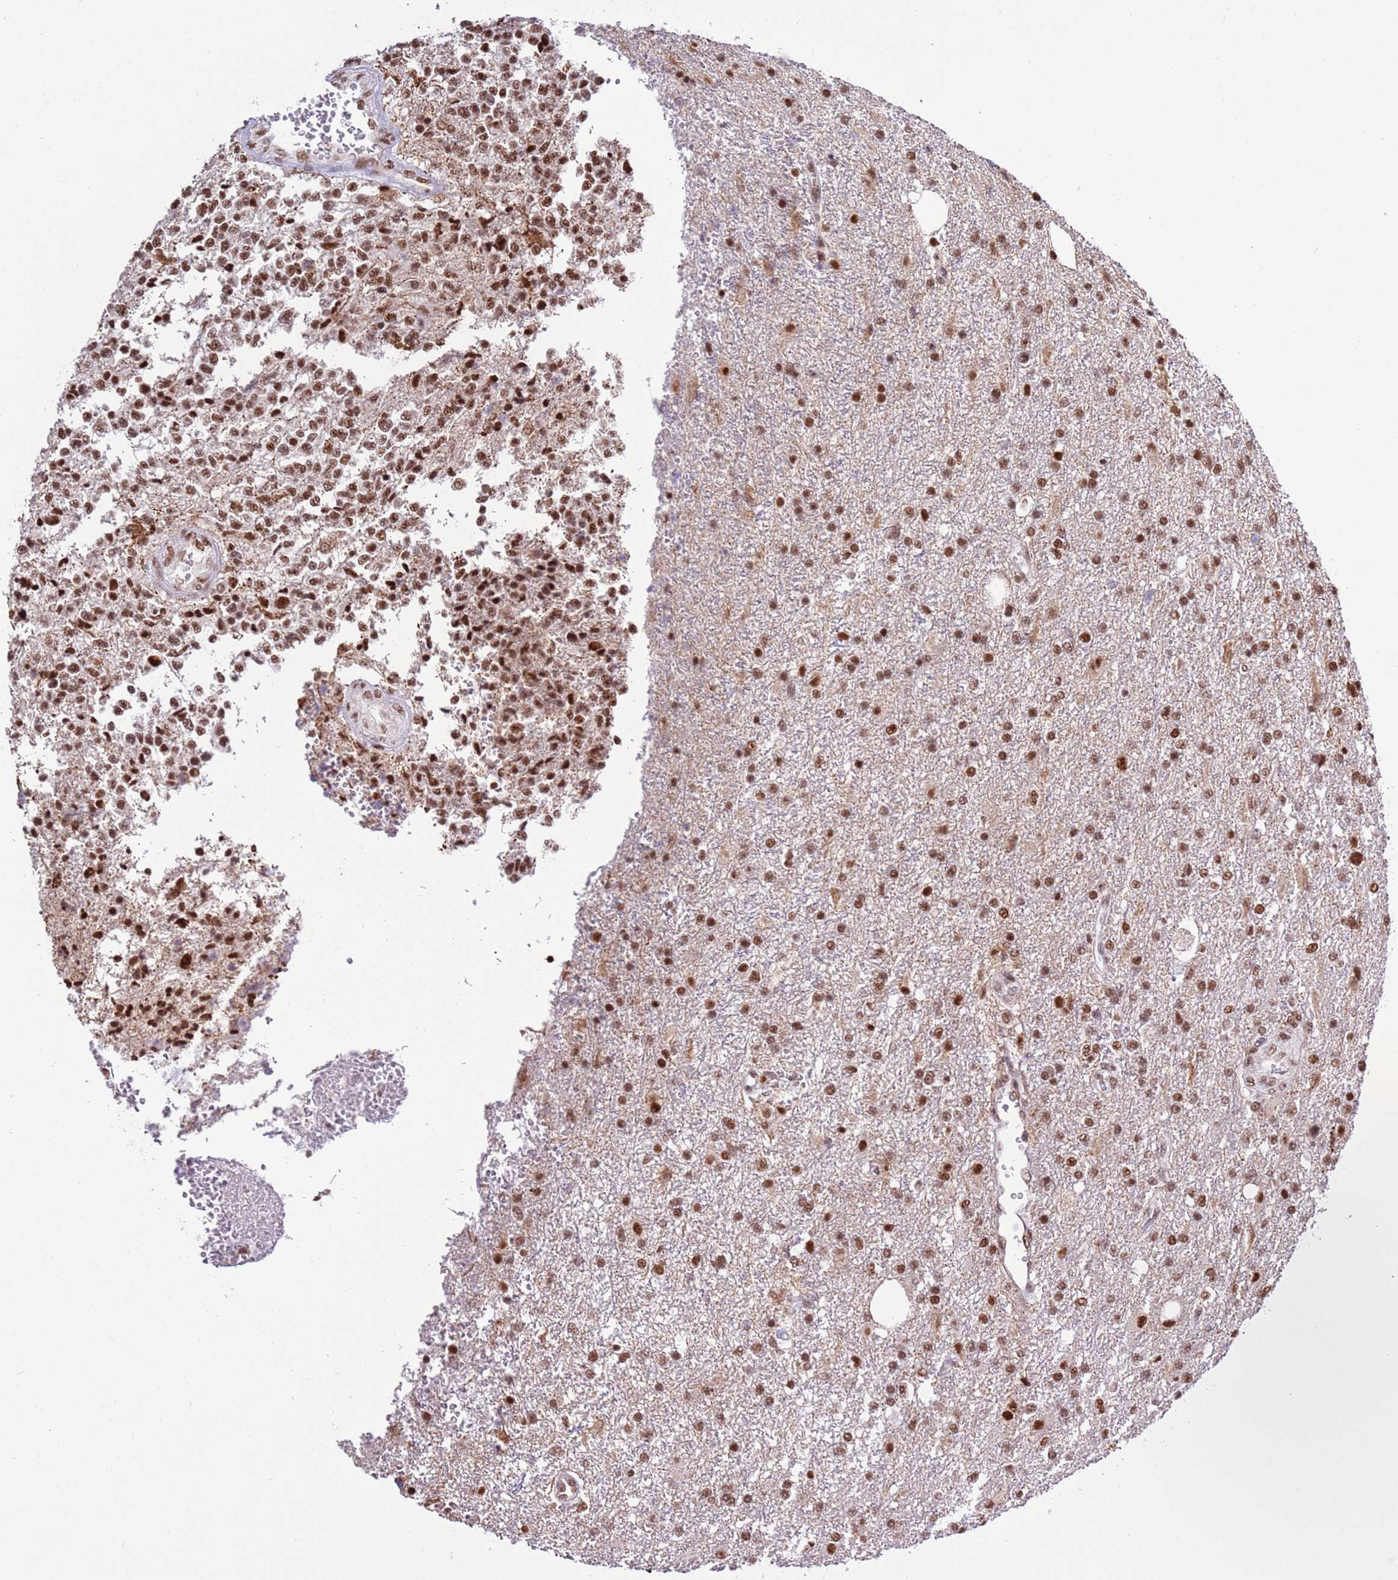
{"staining": {"intensity": "moderate", "quantity": ">75%", "location": "nuclear"}, "tissue": "glioma", "cell_type": "Tumor cells", "image_type": "cancer", "snomed": [{"axis": "morphology", "description": "Glioma, malignant, High grade"}, {"axis": "topography", "description": "Brain"}], "caption": "This is an image of immunohistochemistry (IHC) staining of glioma, which shows moderate positivity in the nuclear of tumor cells.", "gene": "AKAP8L", "patient": {"sex": "male", "age": 56}}